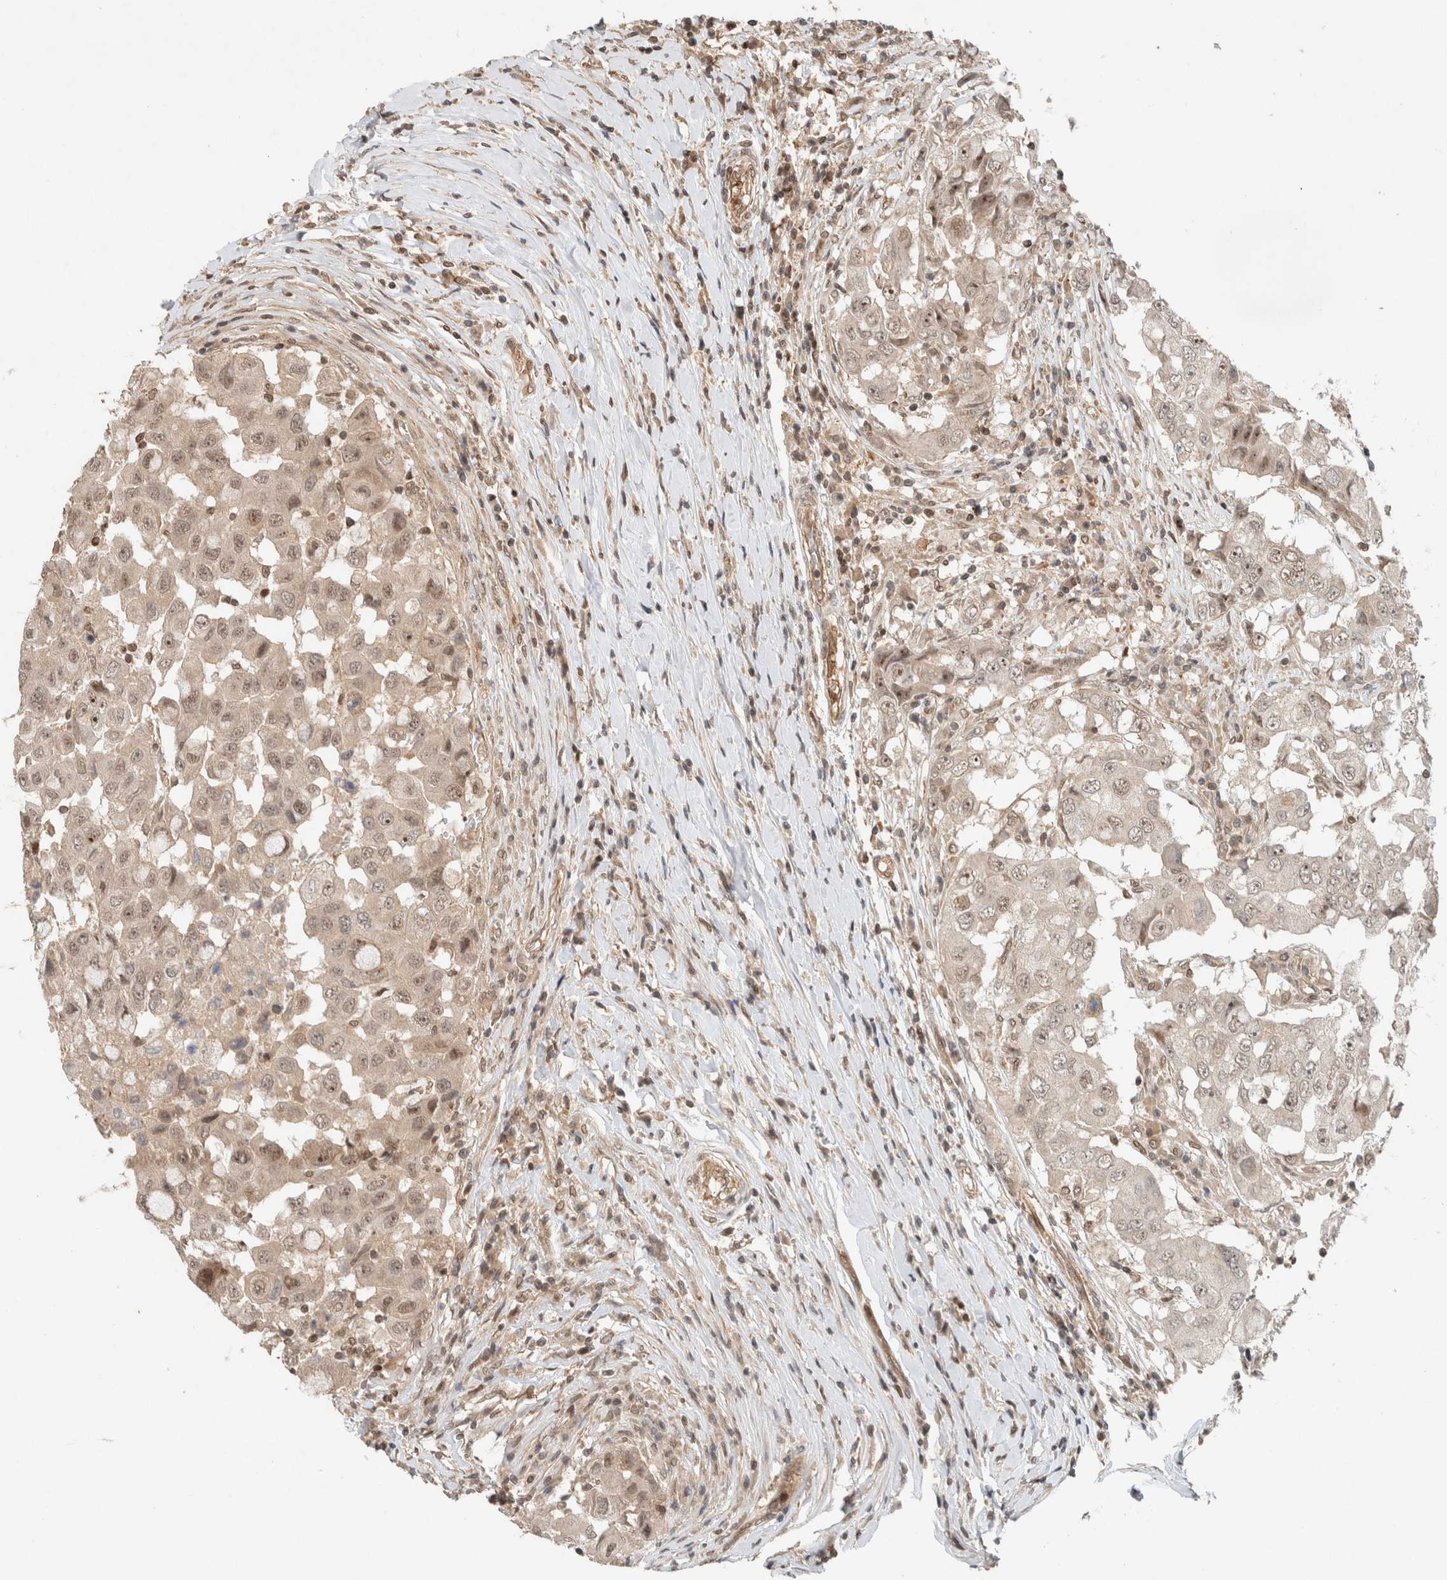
{"staining": {"intensity": "weak", "quantity": ">75%", "location": "cytoplasmic/membranous,nuclear"}, "tissue": "breast cancer", "cell_type": "Tumor cells", "image_type": "cancer", "snomed": [{"axis": "morphology", "description": "Duct carcinoma"}, {"axis": "topography", "description": "Breast"}], "caption": "This image displays IHC staining of breast cancer, with low weak cytoplasmic/membranous and nuclear positivity in about >75% of tumor cells.", "gene": "CAAP1", "patient": {"sex": "female", "age": 27}}